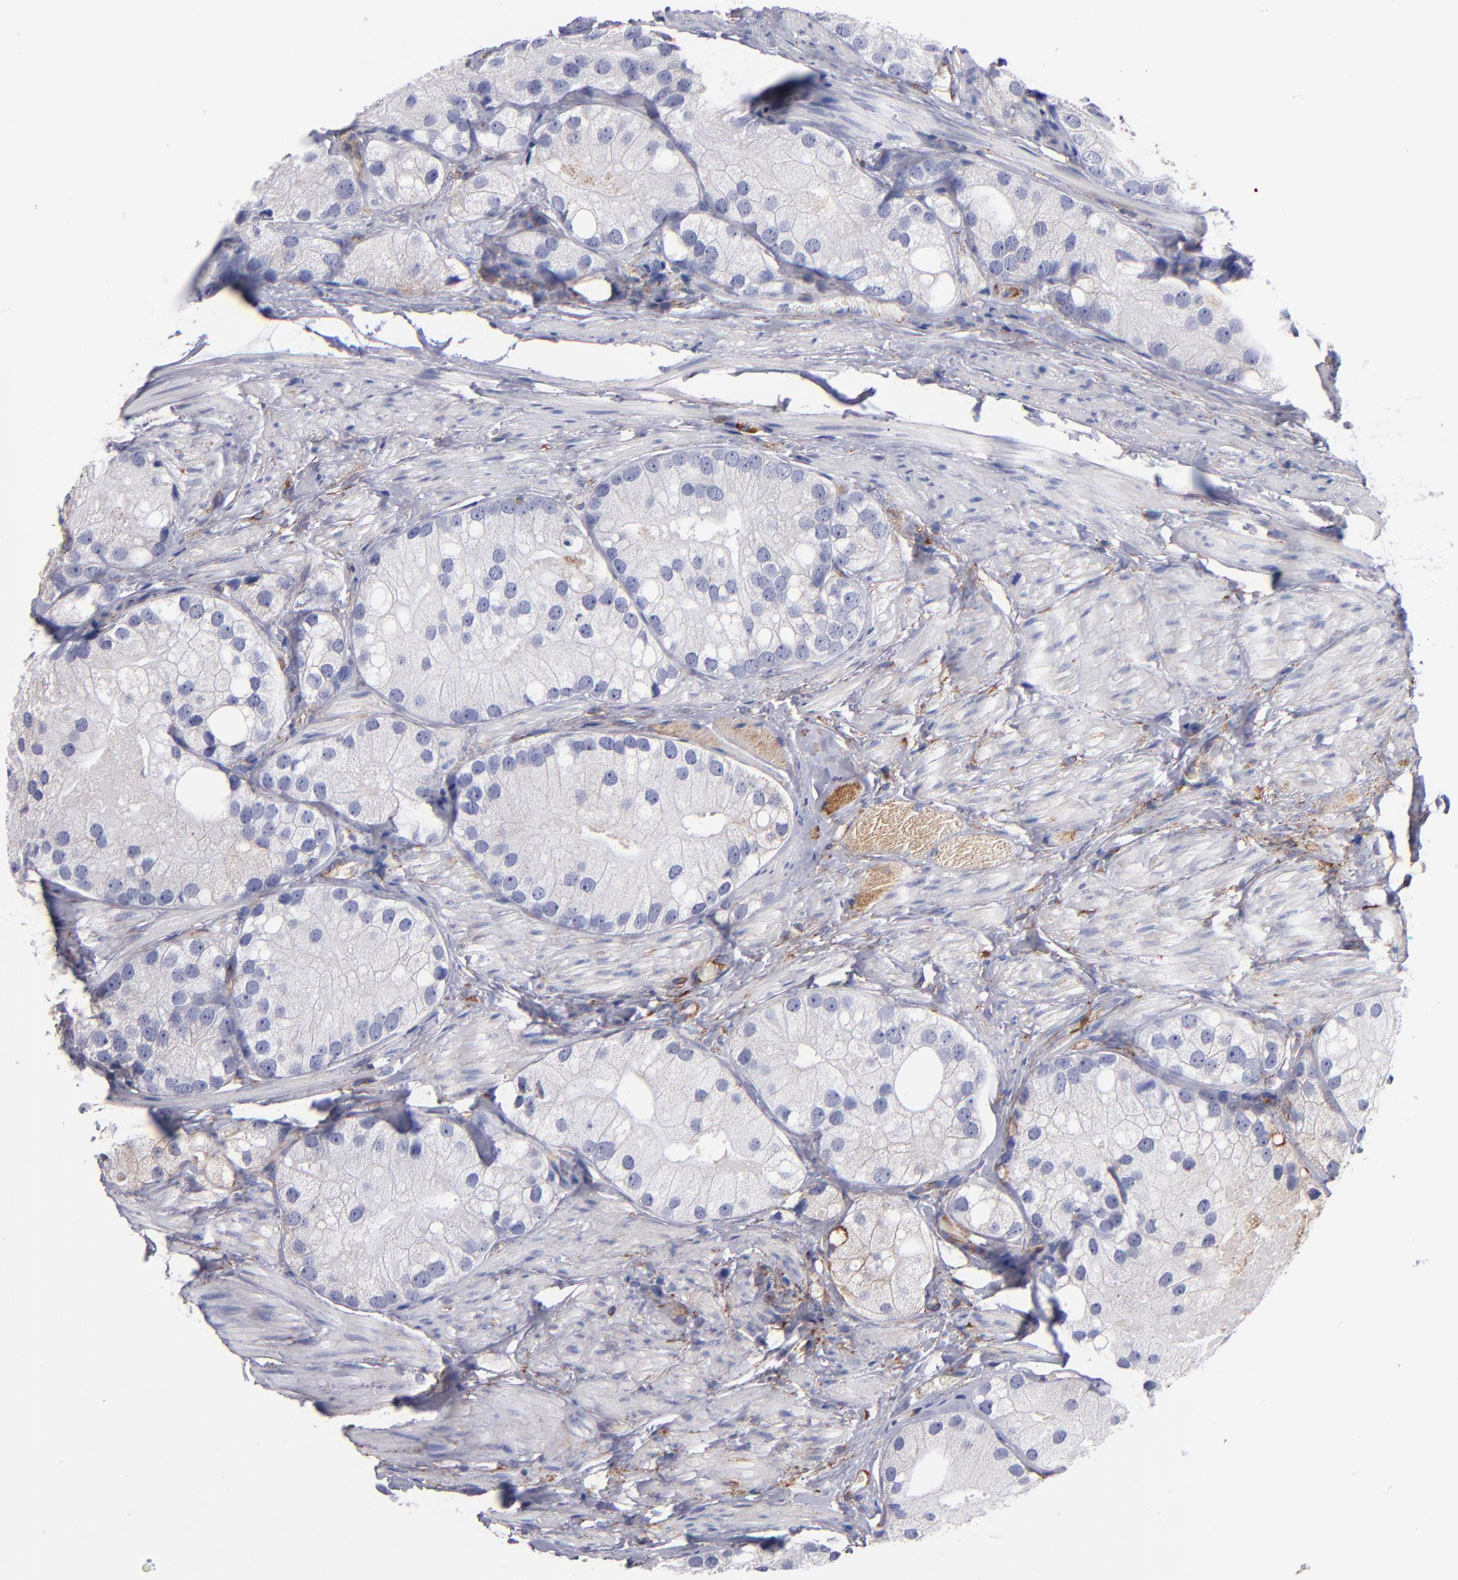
{"staining": {"intensity": "negative", "quantity": "none", "location": "none"}, "tissue": "prostate cancer", "cell_type": "Tumor cells", "image_type": "cancer", "snomed": [{"axis": "morphology", "description": "Adenocarcinoma, Low grade"}, {"axis": "topography", "description": "Prostate"}], "caption": "Immunohistochemistry photomicrograph of neoplastic tissue: adenocarcinoma (low-grade) (prostate) stained with DAB (3,3'-diaminobenzidine) demonstrates no significant protein positivity in tumor cells. The staining is performed using DAB (3,3'-diaminobenzidine) brown chromogen with nuclei counter-stained in using hematoxylin.", "gene": "MVP", "patient": {"sex": "male", "age": 69}}